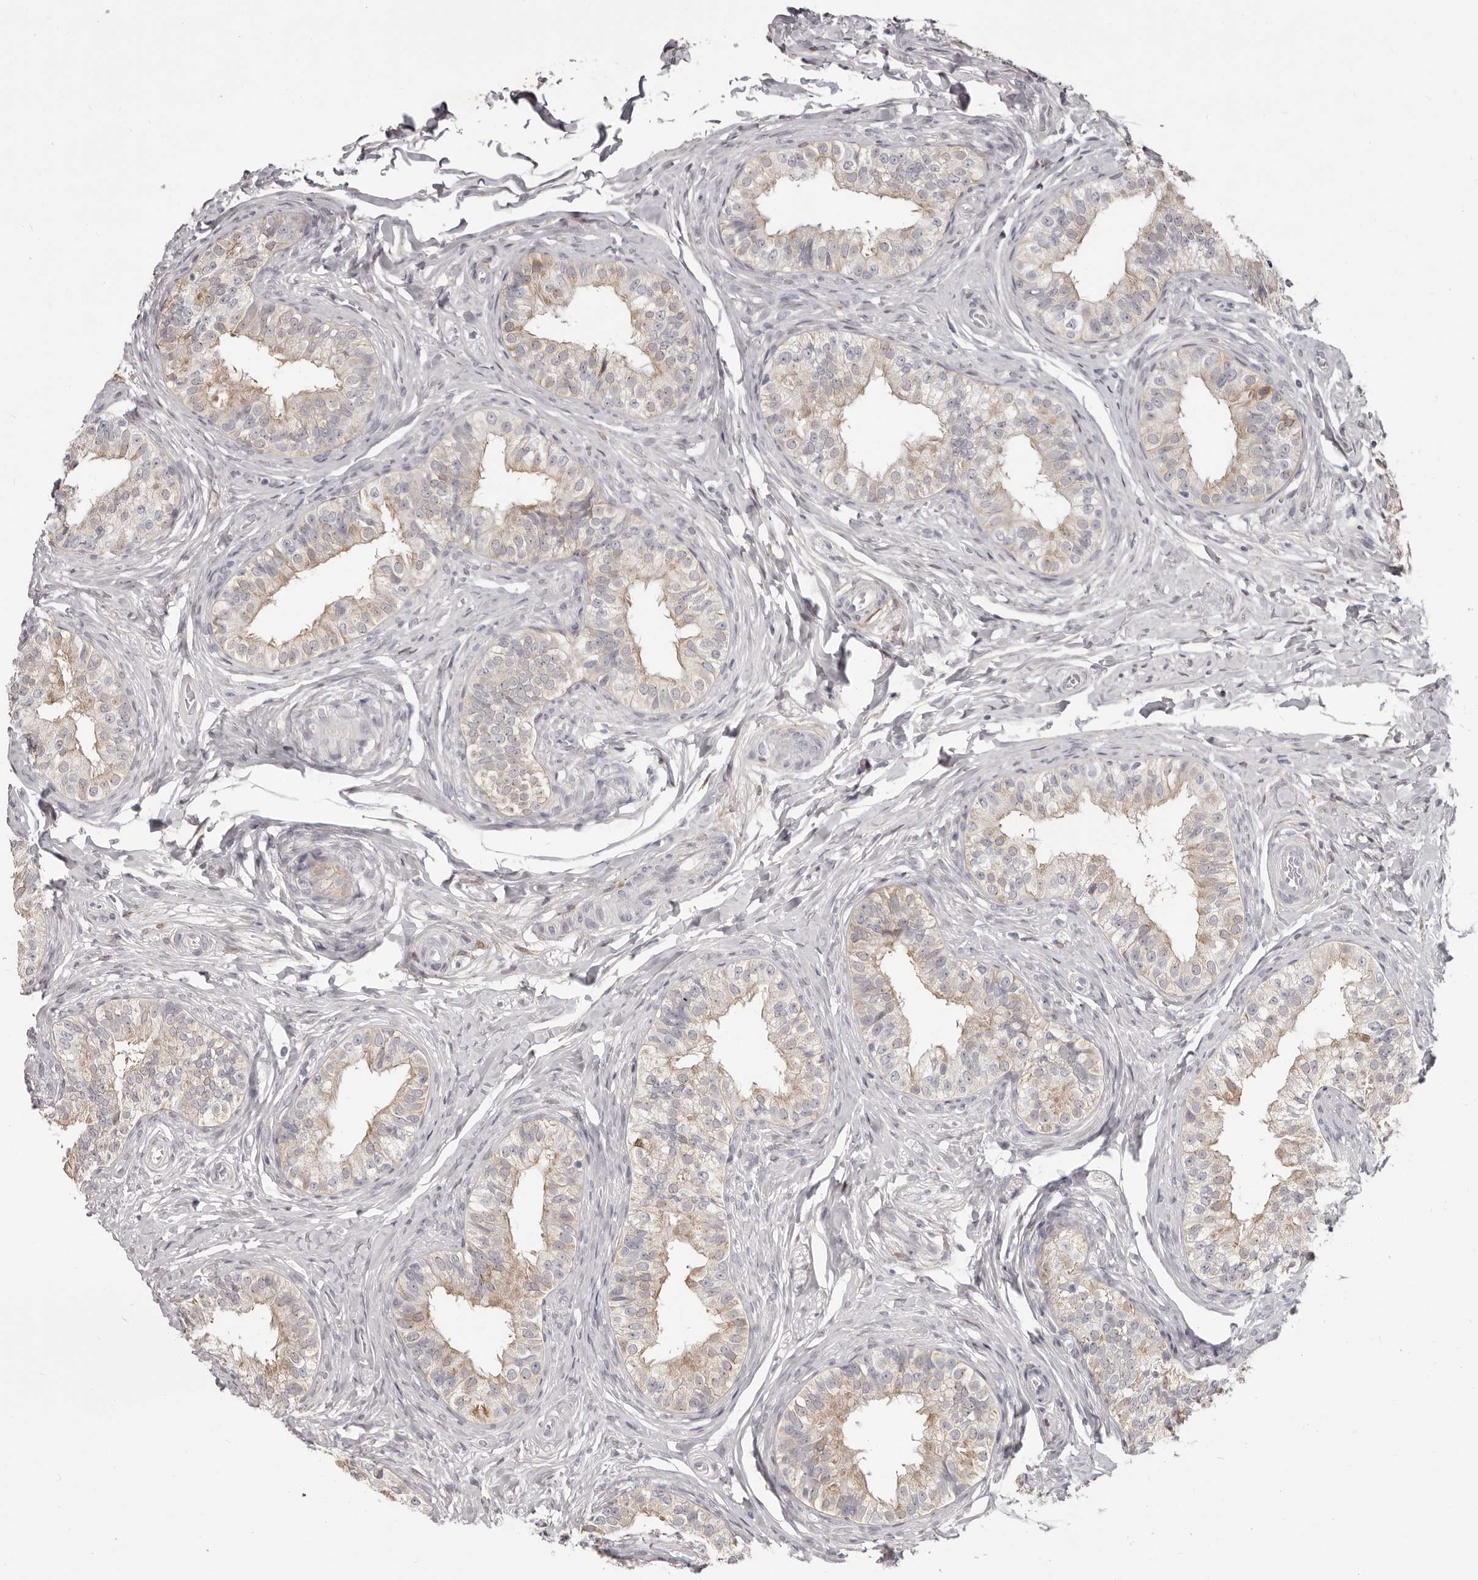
{"staining": {"intensity": "negative", "quantity": "none", "location": "none"}, "tissue": "epididymis", "cell_type": "Glandular cells", "image_type": "normal", "snomed": [{"axis": "morphology", "description": "Normal tissue, NOS"}, {"axis": "topography", "description": "Epididymis"}], "caption": "Benign epididymis was stained to show a protein in brown. There is no significant positivity in glandular cells.", "gene": "GPR157", "patient": {"sex": "male", "age": 49}}